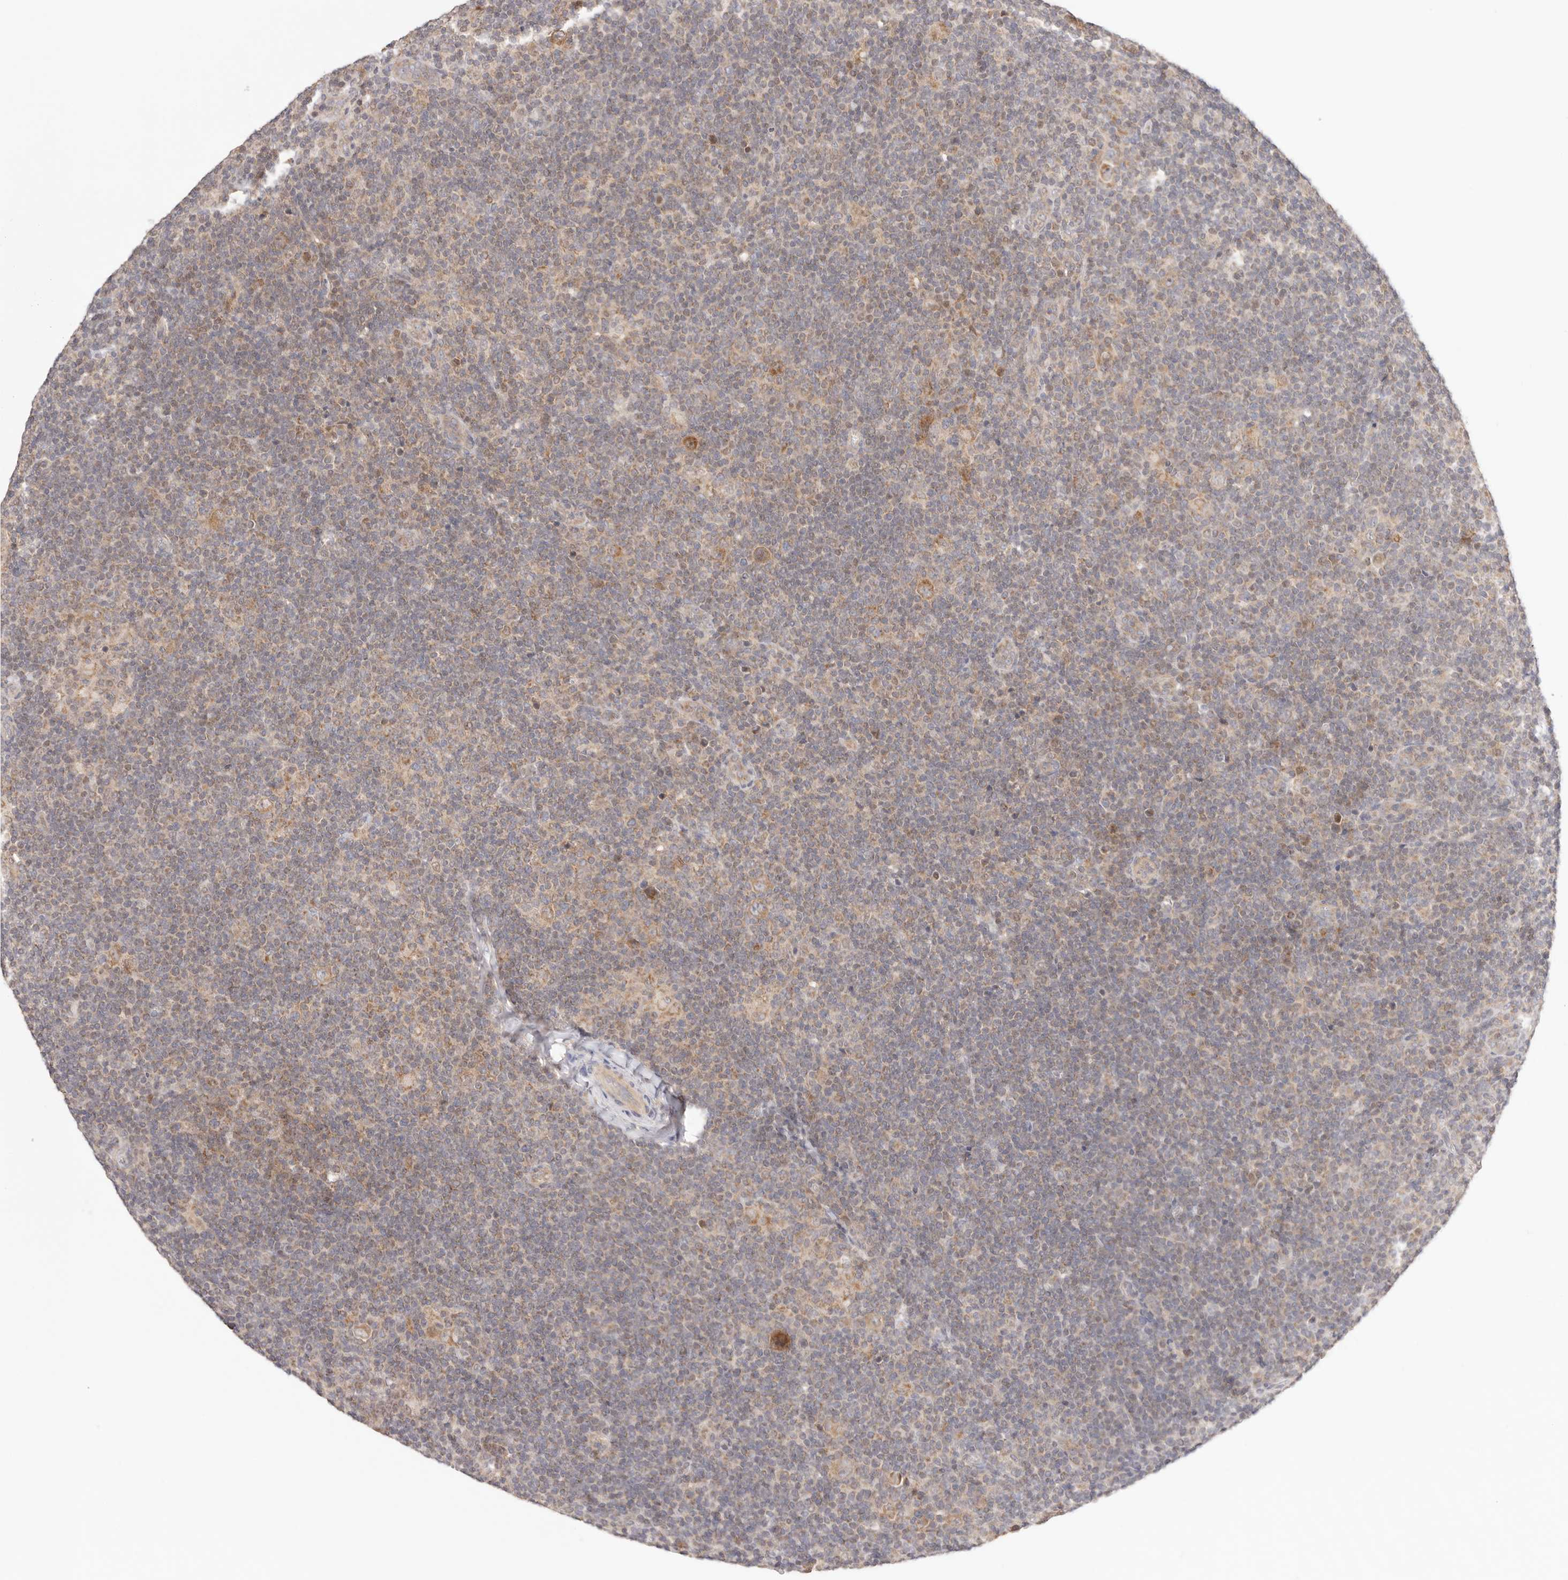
{"staining": {"intensity": "negative", "quantity": "none", "location": "none"}, "tissue": "lymphoma", "cell_type": "Tumor cells", "image_type": "cancer", "snomed": [{"axis": "morphology", "description": "Hodgkin's disease, NOS"}, {"axis": "topography", "description": "Lymph node"}], "caption": "Immunohistochemistry photomicrograph of lymphoma stained for a protein (brown), which displays no expression in tumor cells.", "gene": "KCMF1", "patient": {"sex": "female", "age": 57}}